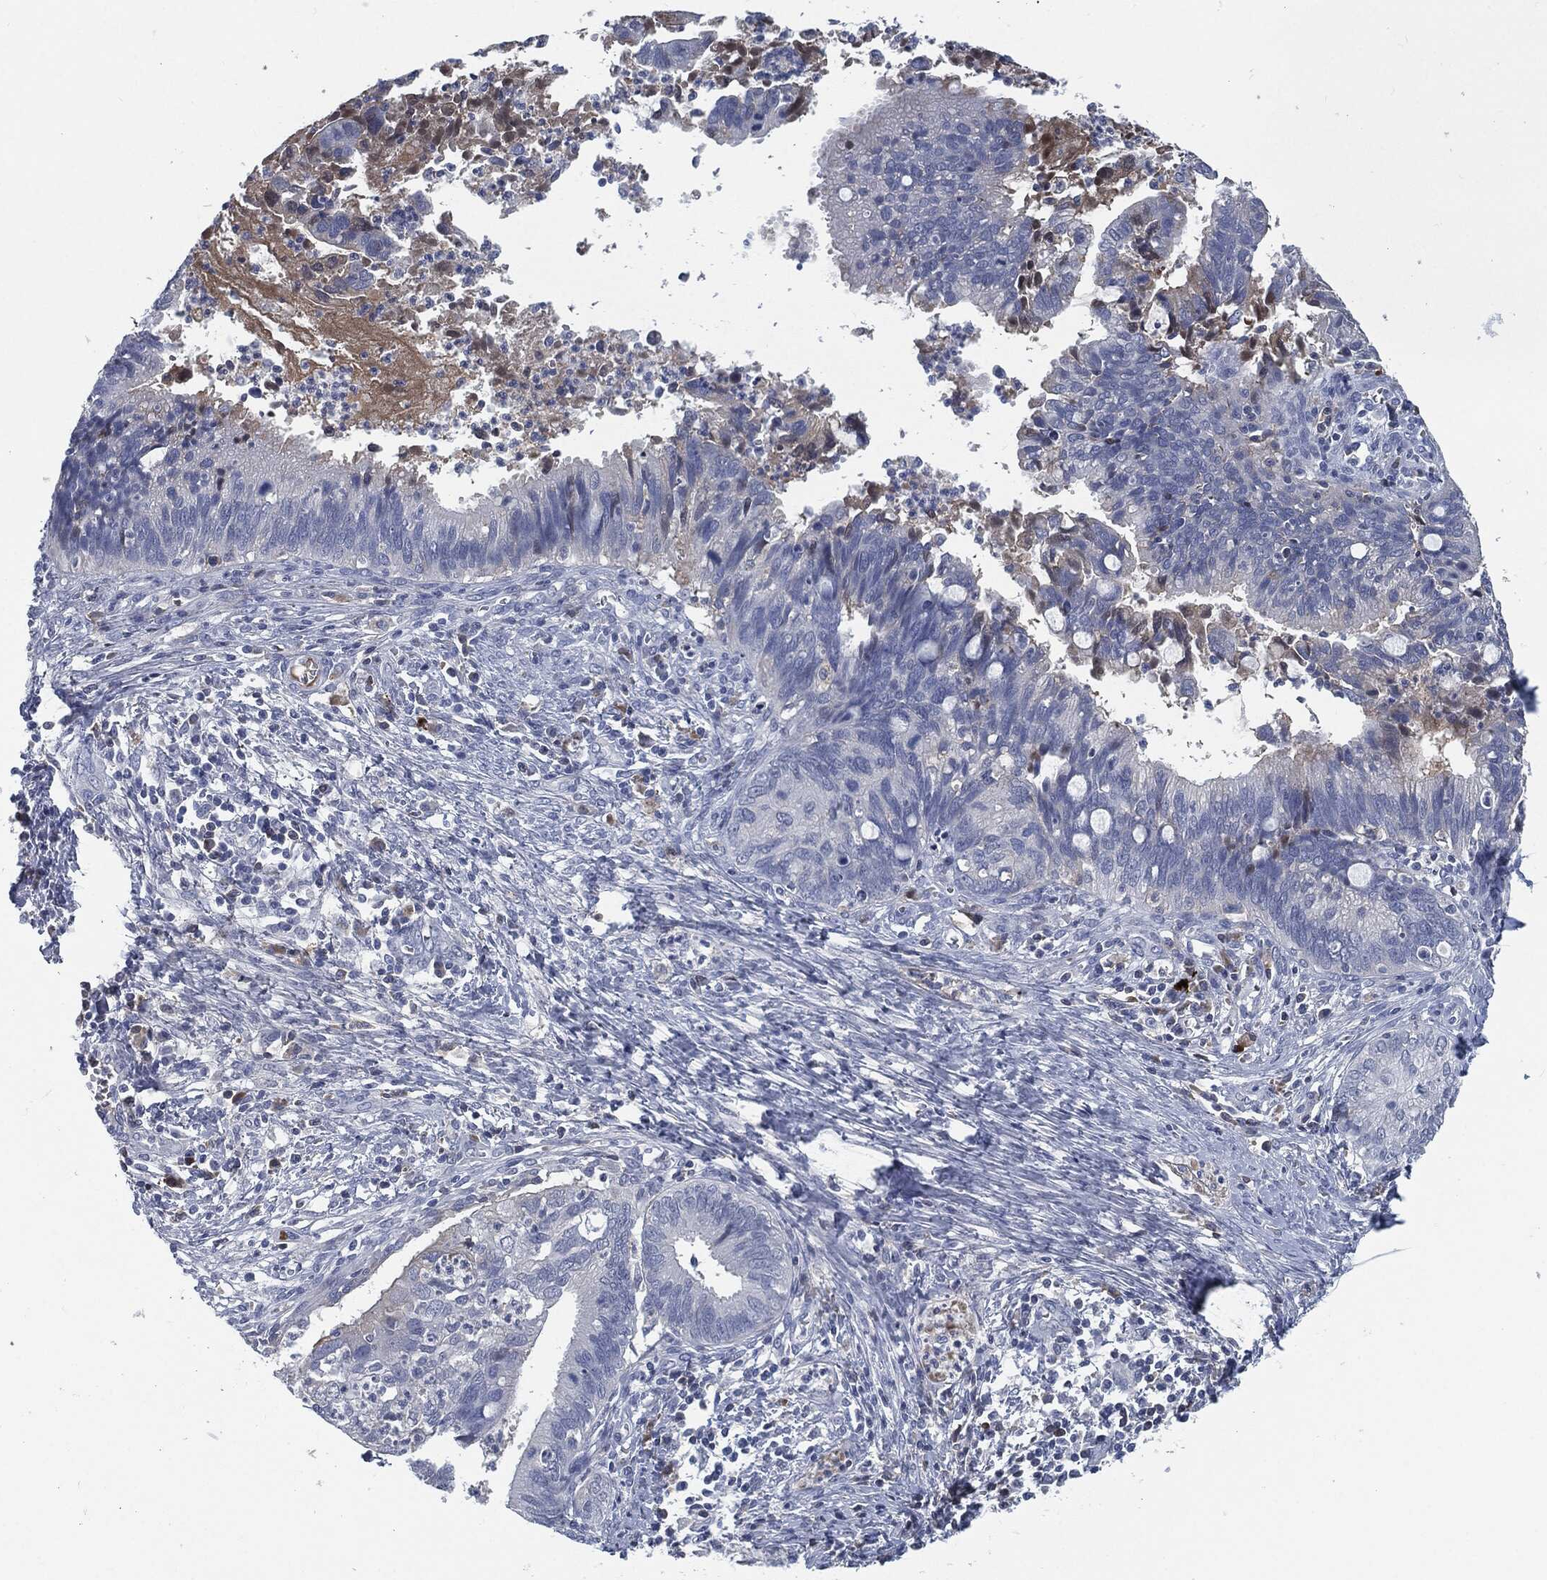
{"staining": {"intensity": "negative", "quantity": "none", "location": "none"}, "tissue": "cervical cancer", "cell_type": "Tumor cells", "image_type": "cancer", "snomed": [{"axis": "morphology", "description": "Adenocarcinoma, NOS"}, {"axis": "topography", "description": "Cervix"}], "caption": "A photomicrograph of human cervical adenocarcinoma is negative for staining in tumor cells. (DAB (3,3'-diaminobenzidine) immunohistochemistry, high magnification).", "gene": "MST1", "patient": {"sex": "female", "age": 42}}